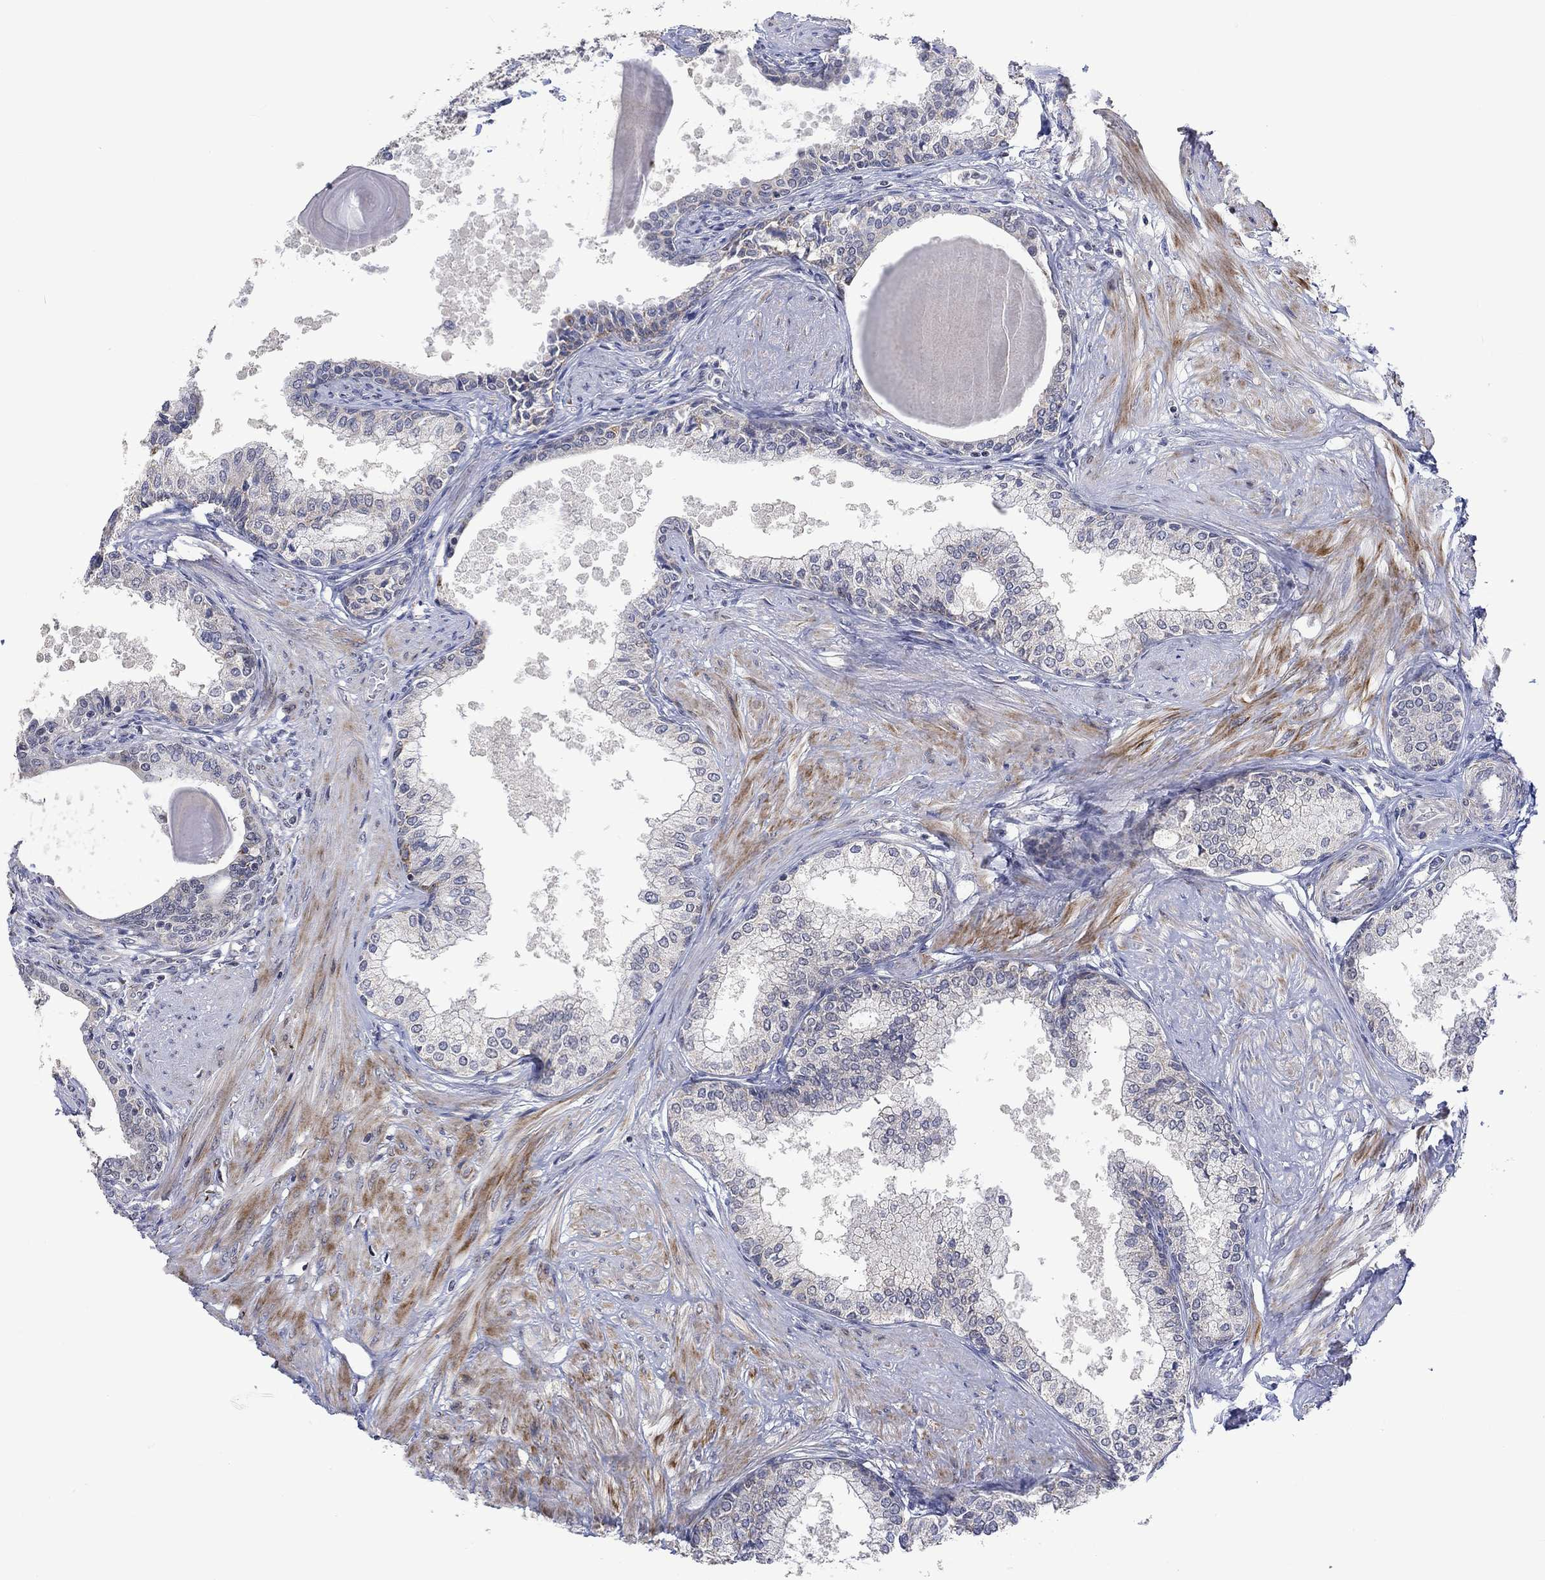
{"staining": {"intensity": "negative", "quantity": "none", "location": "none"}, "tissue": "prostate", "cell_type": "Glandular cells", "image_type": "normal", "snomed": [{"axis": "morphology", "description": "Normal tissue, NOS"}, {"axis": "topography", "description": "Prostate"}], "caption": "Normal prostate was stained to show a protein in brown. There is no significant positivity in glandular cells. Brightfield microscopy of immunohistochemistry (IHC) stained with DAB (brown) and hematoxylin (blue), captured at high magnification.", "gene": "SLC48A1", "patient": {"sex": "male", "age": 63}}